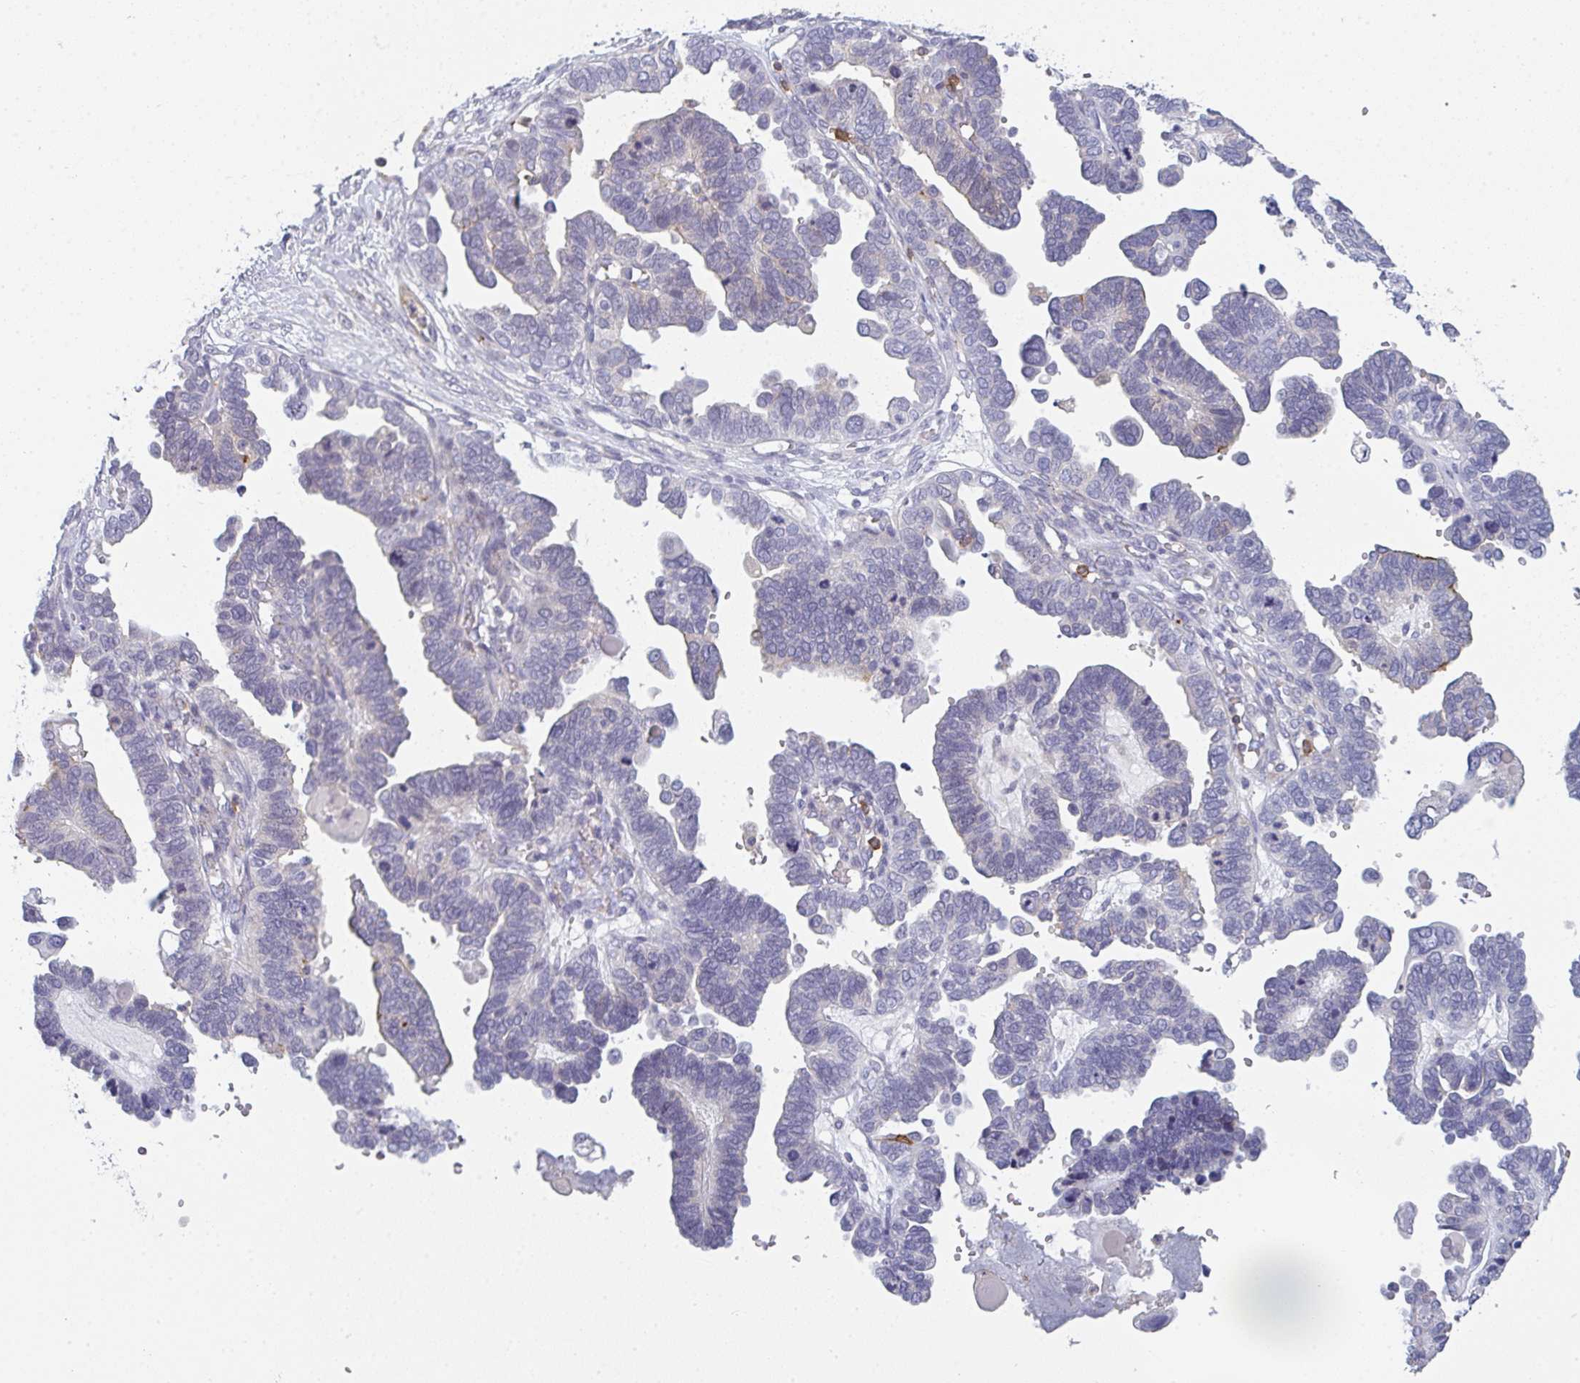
{"staining": {"intensity": "negative", "quantity": "none", "location": "none"}, "tissue": "ovarian cancer", "cell_type": "Tumor cells", "image_type": "cancer", "snomed": [{"axis": "morphology", "description": "Cystadenocarcinoma, serous, NOS"}, {"axis": "topography", "description": "Ovary"}], "caption": "This is an IHC micrograph of human ovarian serous cystadenocarcinoma. There is no expression in tumor cells.", "gene": "CD80", "patient": {"sex": "female", "age": 51}}